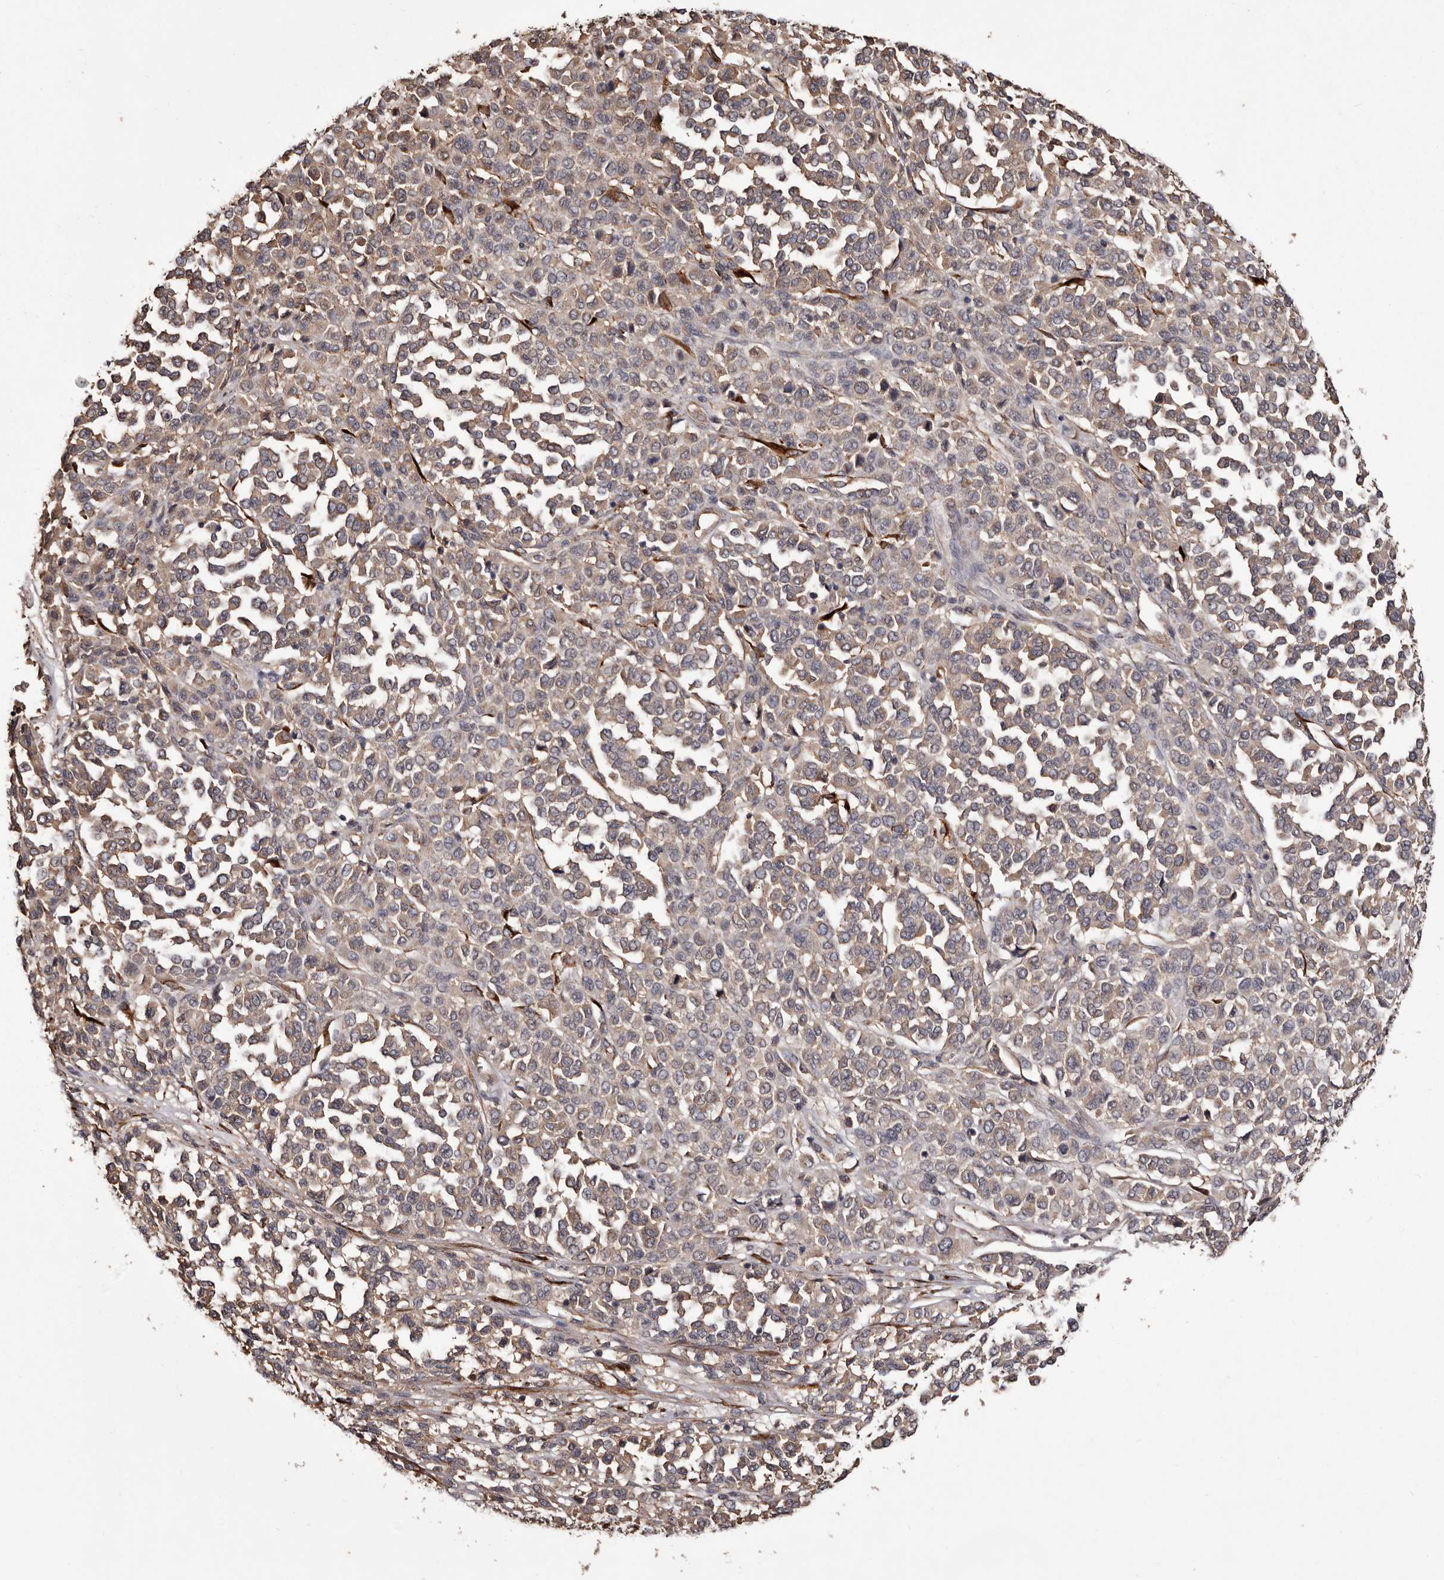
{"staining": {"intensity": "weak", "quantity": "25%-75%", "location": "cytoplasmic/membranous"}, "tissue": "melanoma", "cell_type": "Tumor cells", "image_type": "cancer", "snomed": [{"axis": "morphology", "description": "Malignant melanoma, Metastatic site"}, {"axis": "topography", "description": "Pancreas"}], "caption": "Tumor cells exhibit weak cytoplasmic/membranous positivity in approximately 25%-75% of cells in malignant melanoma (metastatic site).", "gene": "CYP1B1", "patient": {"sex": "female", "age": 30}}